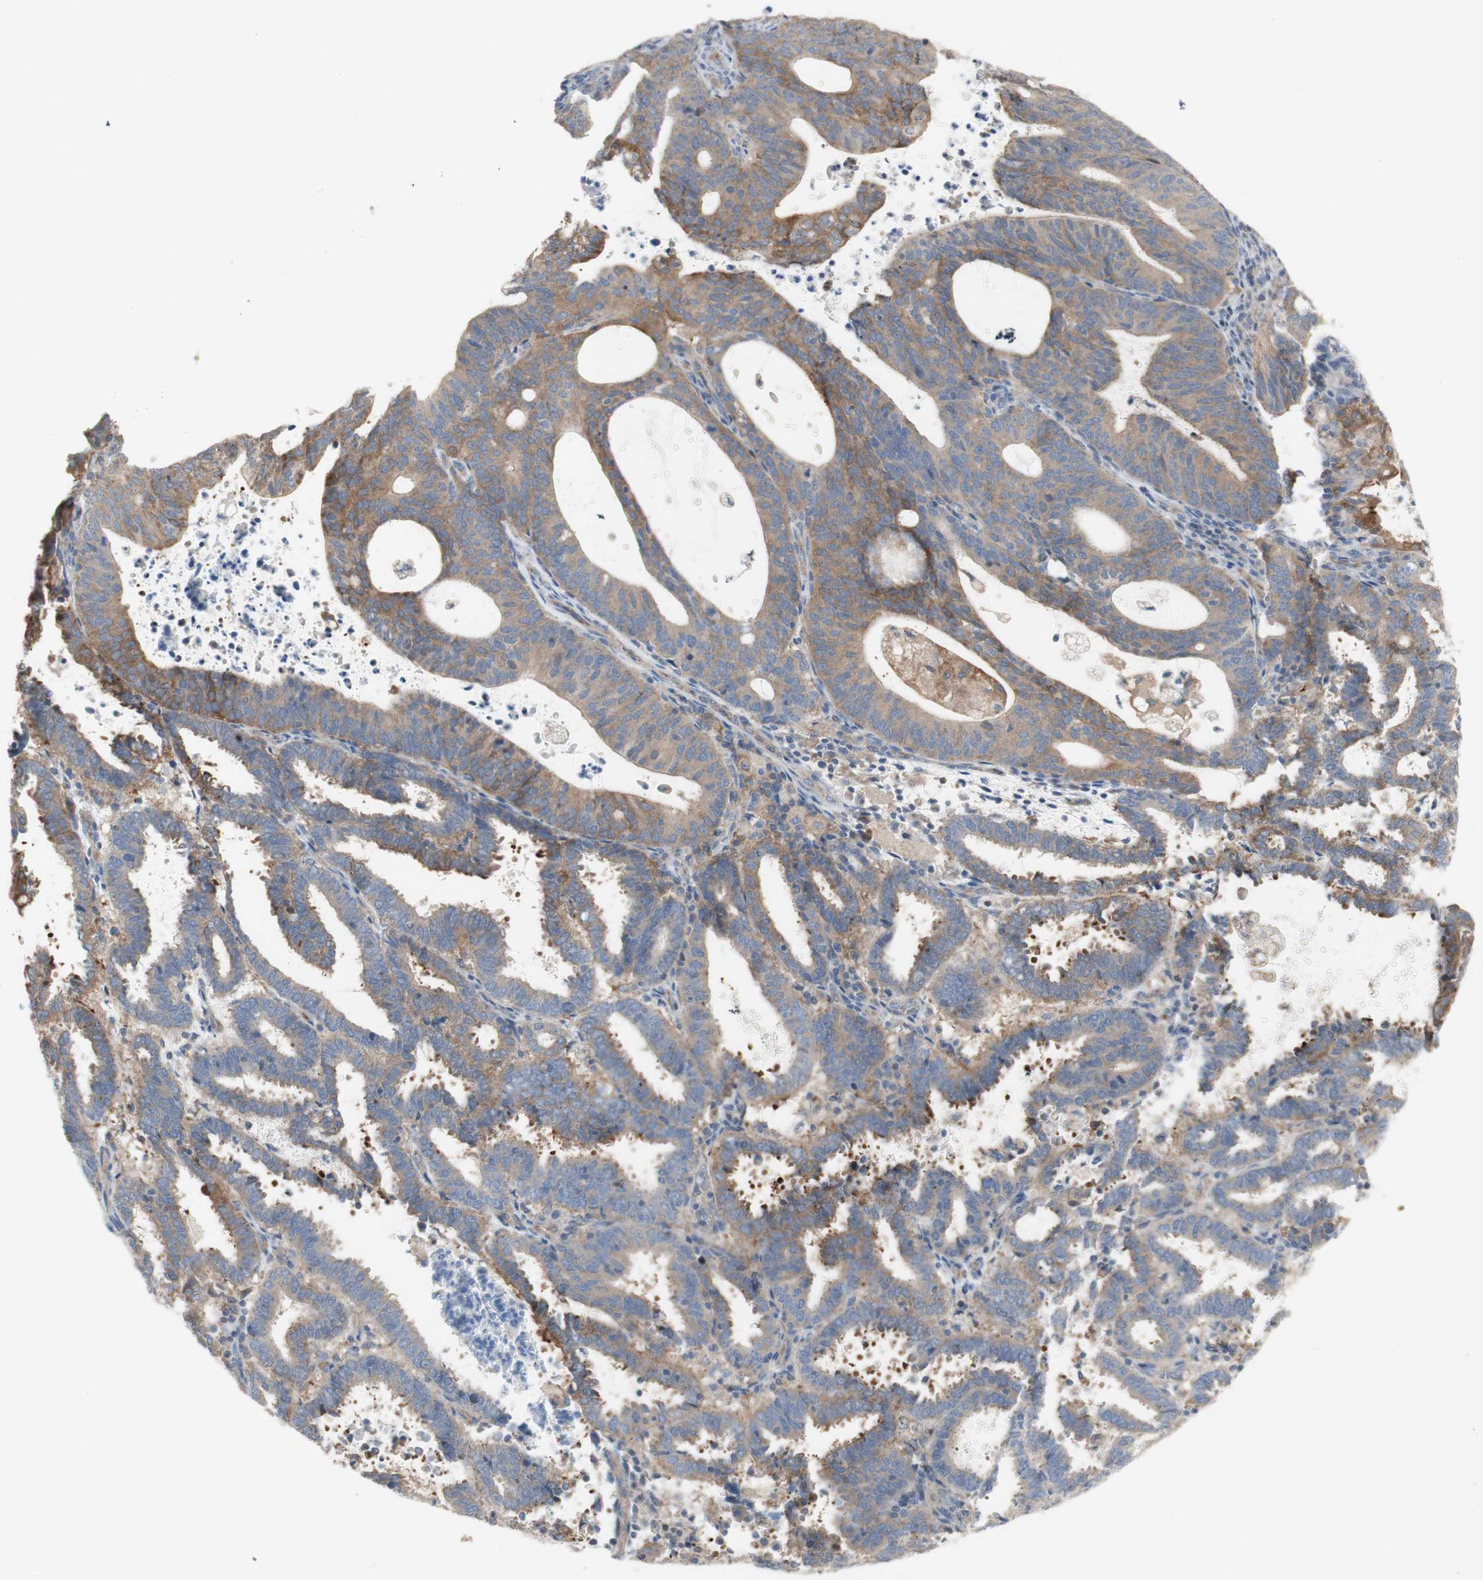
{"staining": {"intensity": "moderate", "quantity": ">75%", "location": "cytoplasmic/membranous"}, "tissue": "endometrial cancer", "cell_type": "Tumor cells", "image_type": "cancer", "snomed": [{"axis": "morphology", "description": "Adenocarcinoma, NOS"}, {"axis": "topography", "description": "Uterus"}], "caption": "This is an image of IHC staining of endometrial cancer (adenocarcinoma), which shows moderate expression in the cytoplasmic/membranous of tumor cells.", "gene": "C3orf52", "patient": {"sex": "female", "age": 83}}